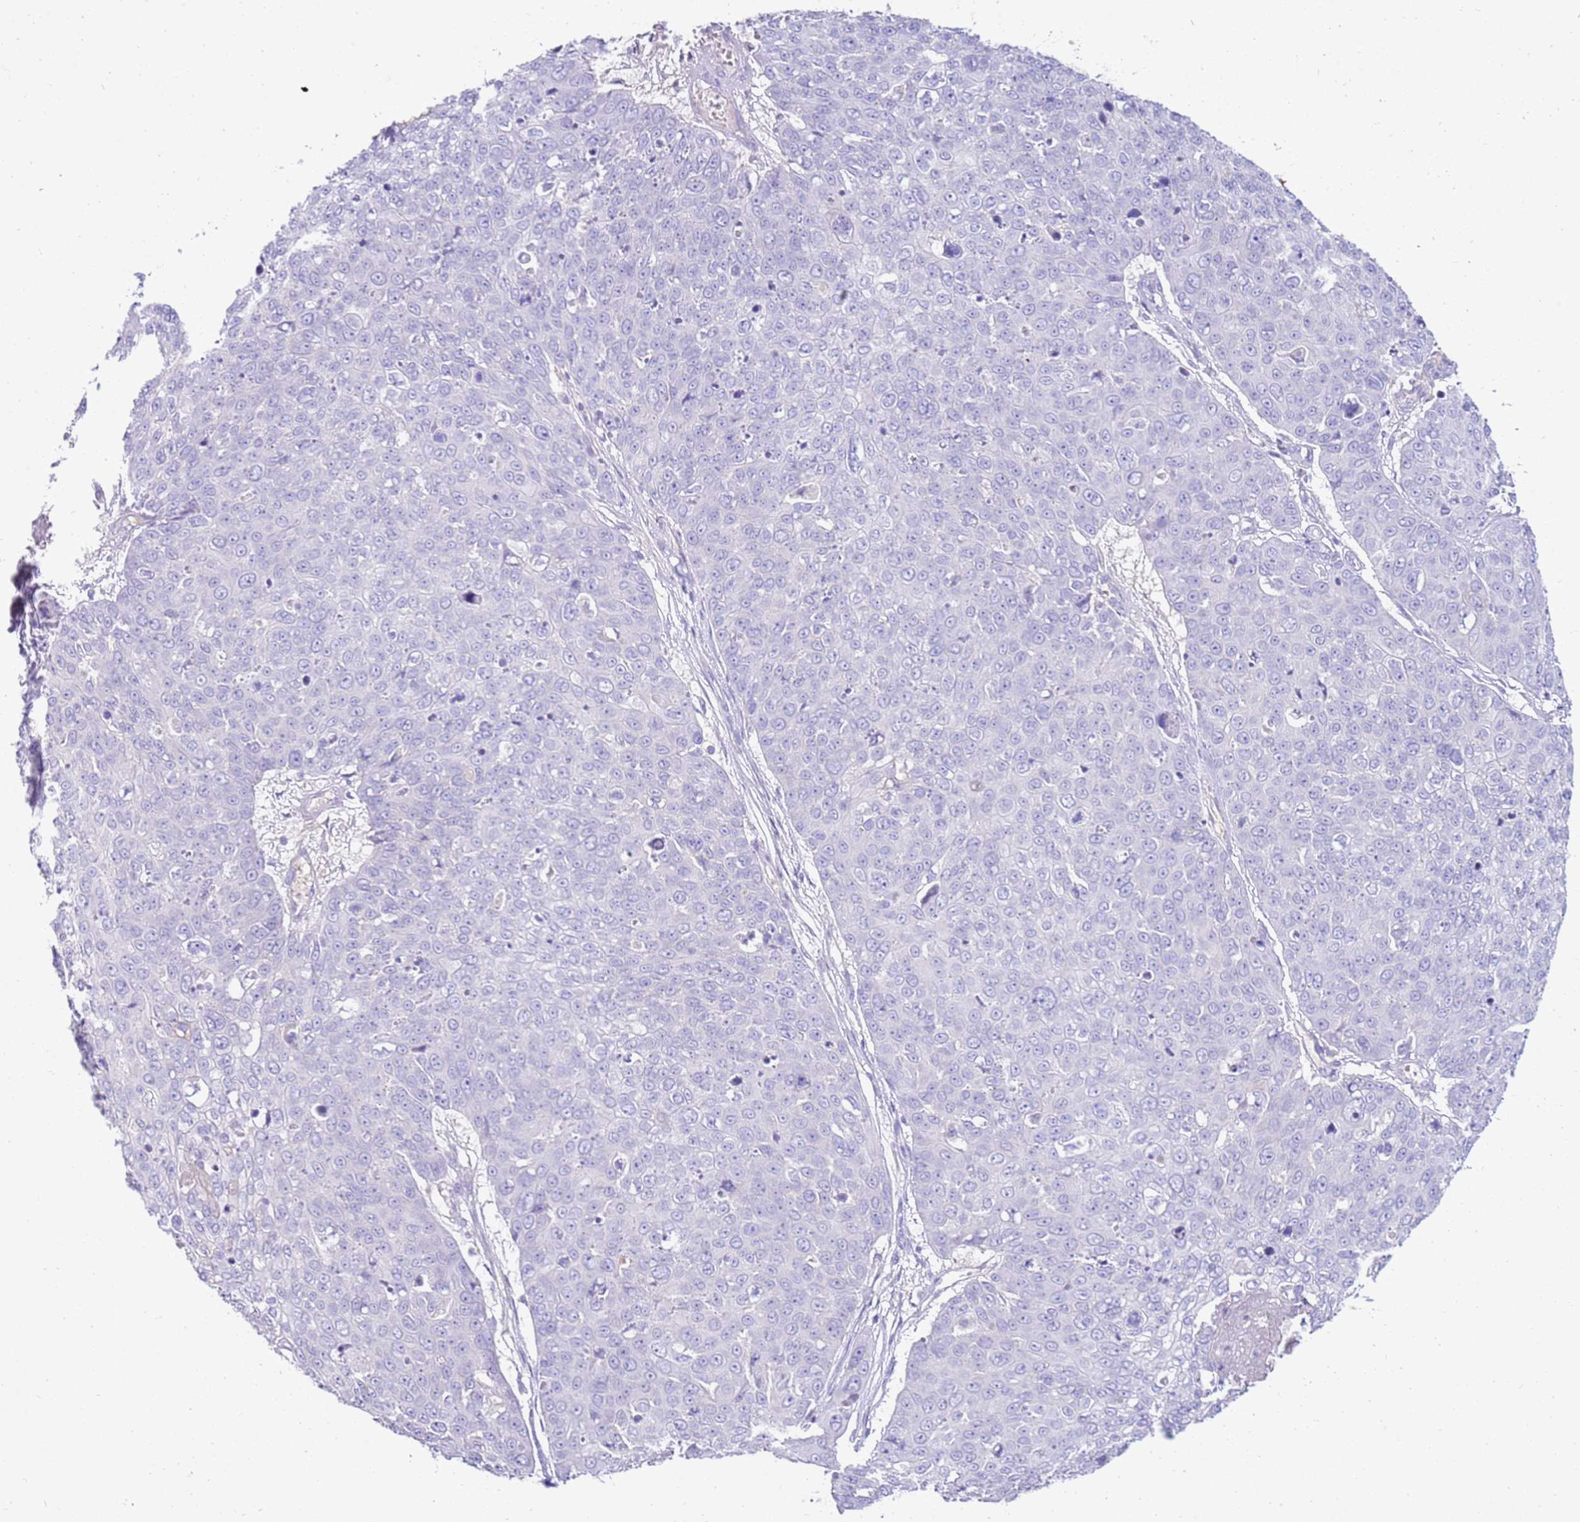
{"staining": {"intensity": "negative", "quantity": "none", "location": "none"}, "tissue": "skin cancer", "cell_type": "Tumor cells", "image_type": "cancer", "snomed": [{"axis": "morphology", "description": "Squamous cell carcinoma, NOS"}, {"axis": "topography", "description": "Skin"}], "caption": "This photomicrograph is of skin squamous cell carcinoma stained with IHC to label a protein in brown with the nuclei are counter-stained blue. There is no expression in tumor cells. Brightfield microscopy of immunohistochemistry stained with DAB (3,3'-diaminobenzidine) (brown) and hematoxylin (blue), captured at high magnification.", "gene": "EVPLL", "patient": {"sex": "male", "age": 71}}